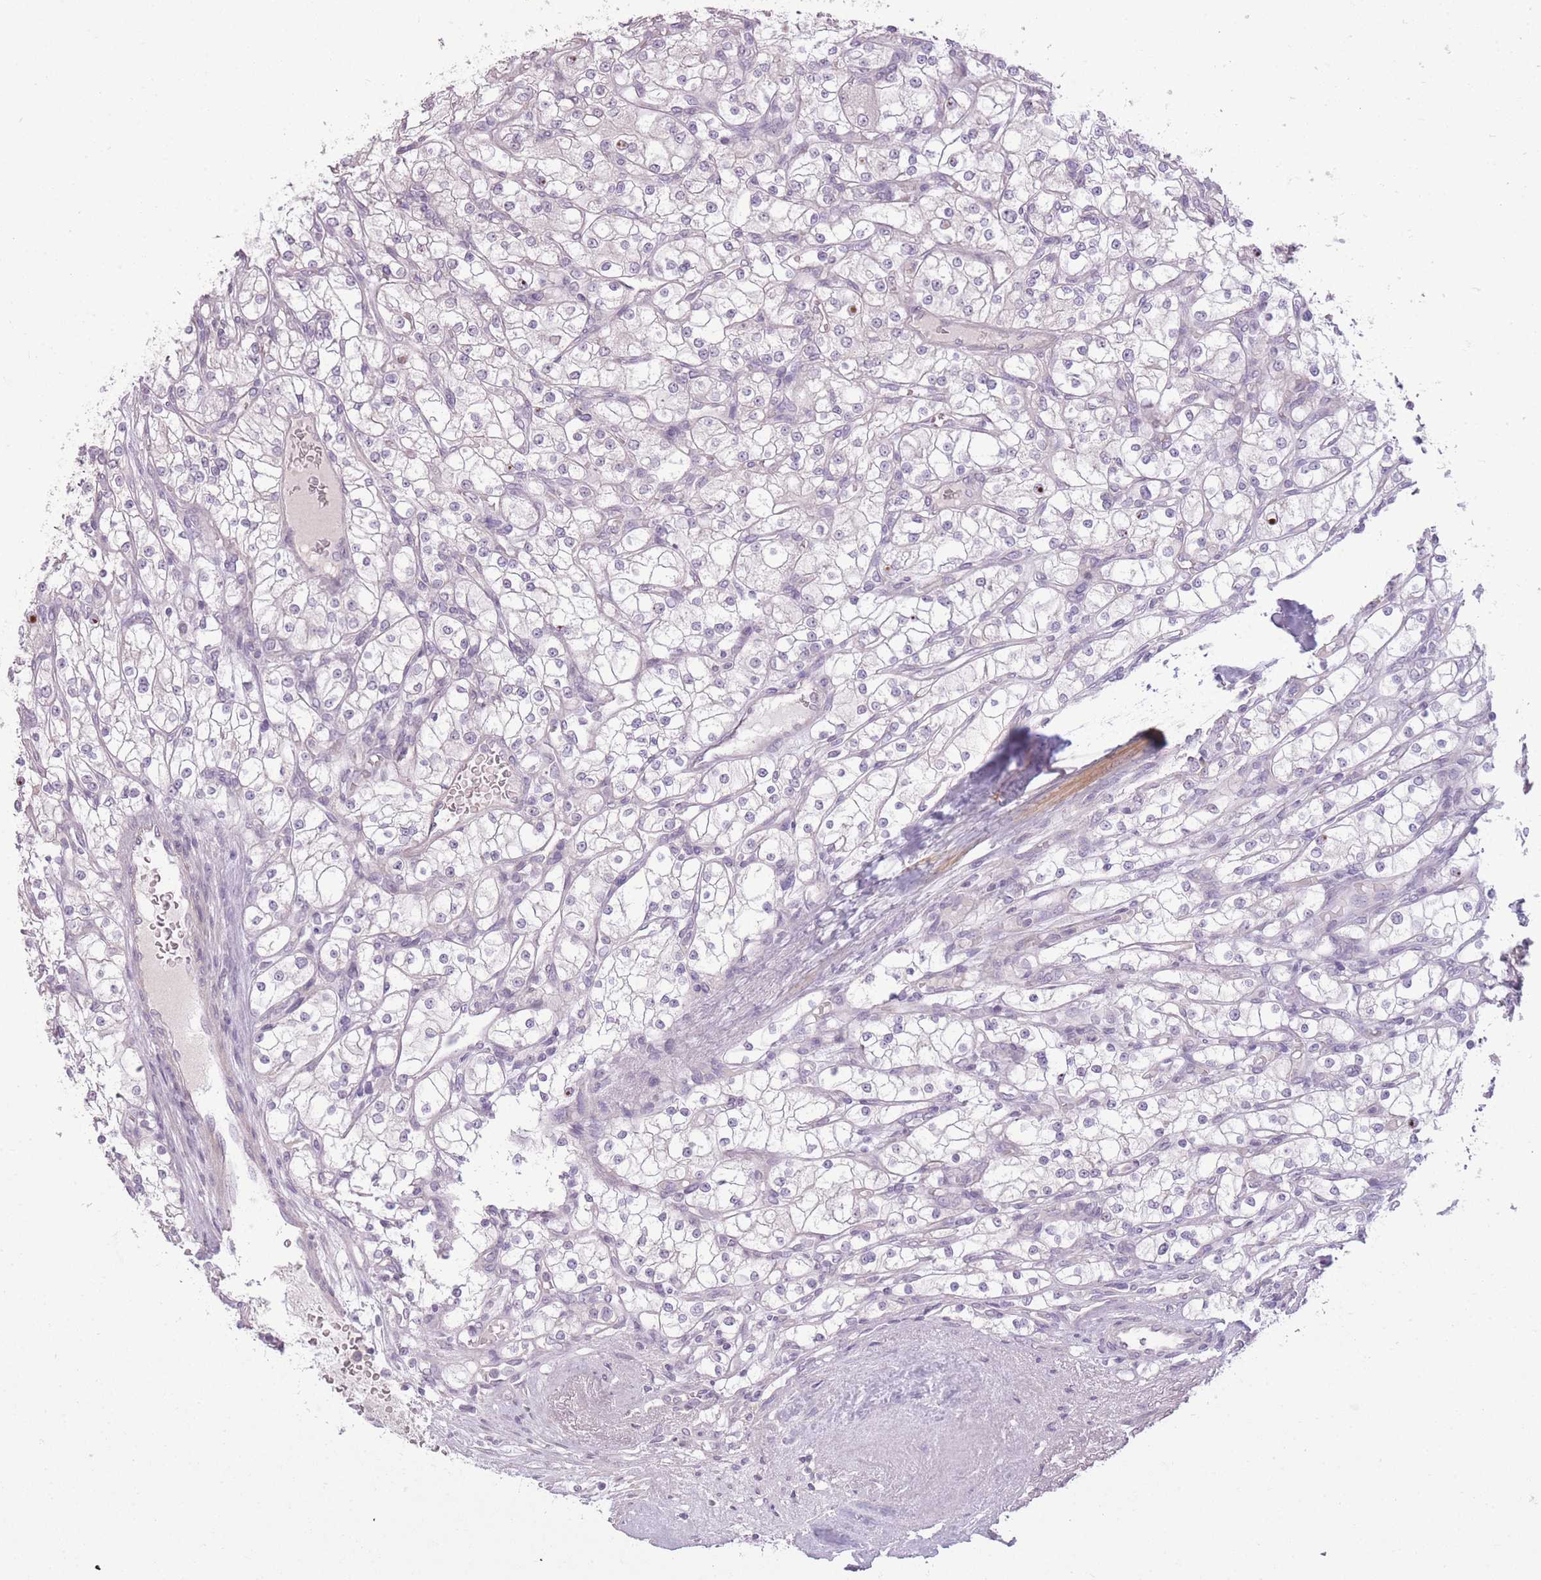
{"staining": {"intensity": "negative", "quantity": "none", "location": "none"}, "tissue": "renal cancer", "cell_type": "Tumor cells", "image_type": "cancer", "snomed": [{"axis": "morphology", "description": "Adenocarcinoma, NOS"}, {"axis": "topography", "description": "Kidney"}], "caption": "Immunohistochemistry (IHC) of adenocarcinoma (renal) shows no staining in tumor cells. (DAB (3,3'-diaminobenzidine) IHC visualized using brightfield microscopy, high magnification).", "gene": "ZBTB24", "patient": {"sex": "male", "age": 80}}